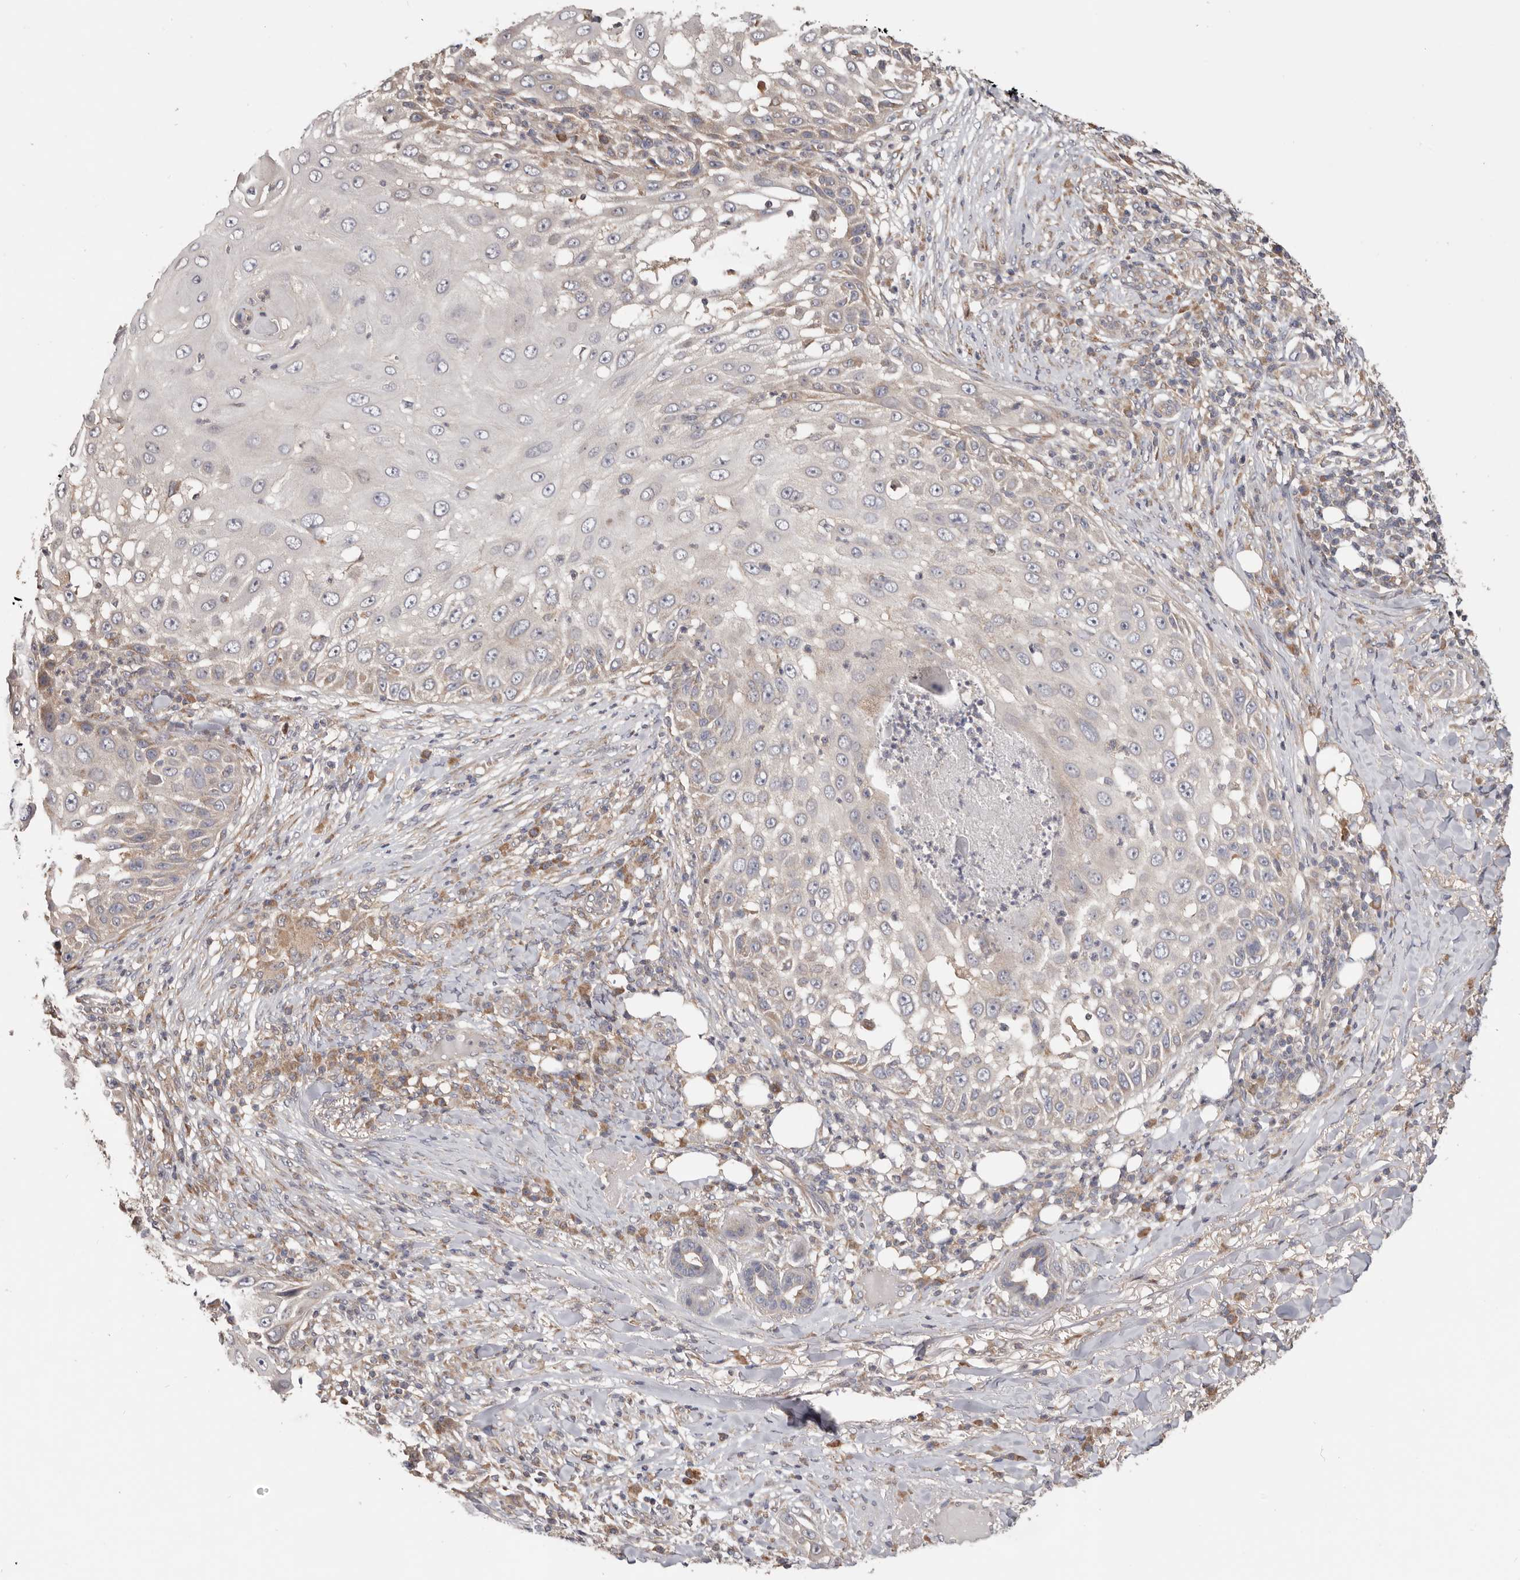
{"staining": {"intensity": "weak", "quantity": "<25%", "location": "cytoplasmic/membranous"}, "tissue": "skin cancer", "cell_type": "Tumor cells", "image_type": "cancer", "snomed": [{"axis": "morphology", "description": "Squamous cell carcinoma, NOS"}, {"axis": "topography", "description": "Skin"}], "caption": "There is no significant staining in tumor cells of skin squamous cell carcinoma.", "gene": "LRP6", "patient": {"sex": "female", "age": 44}}